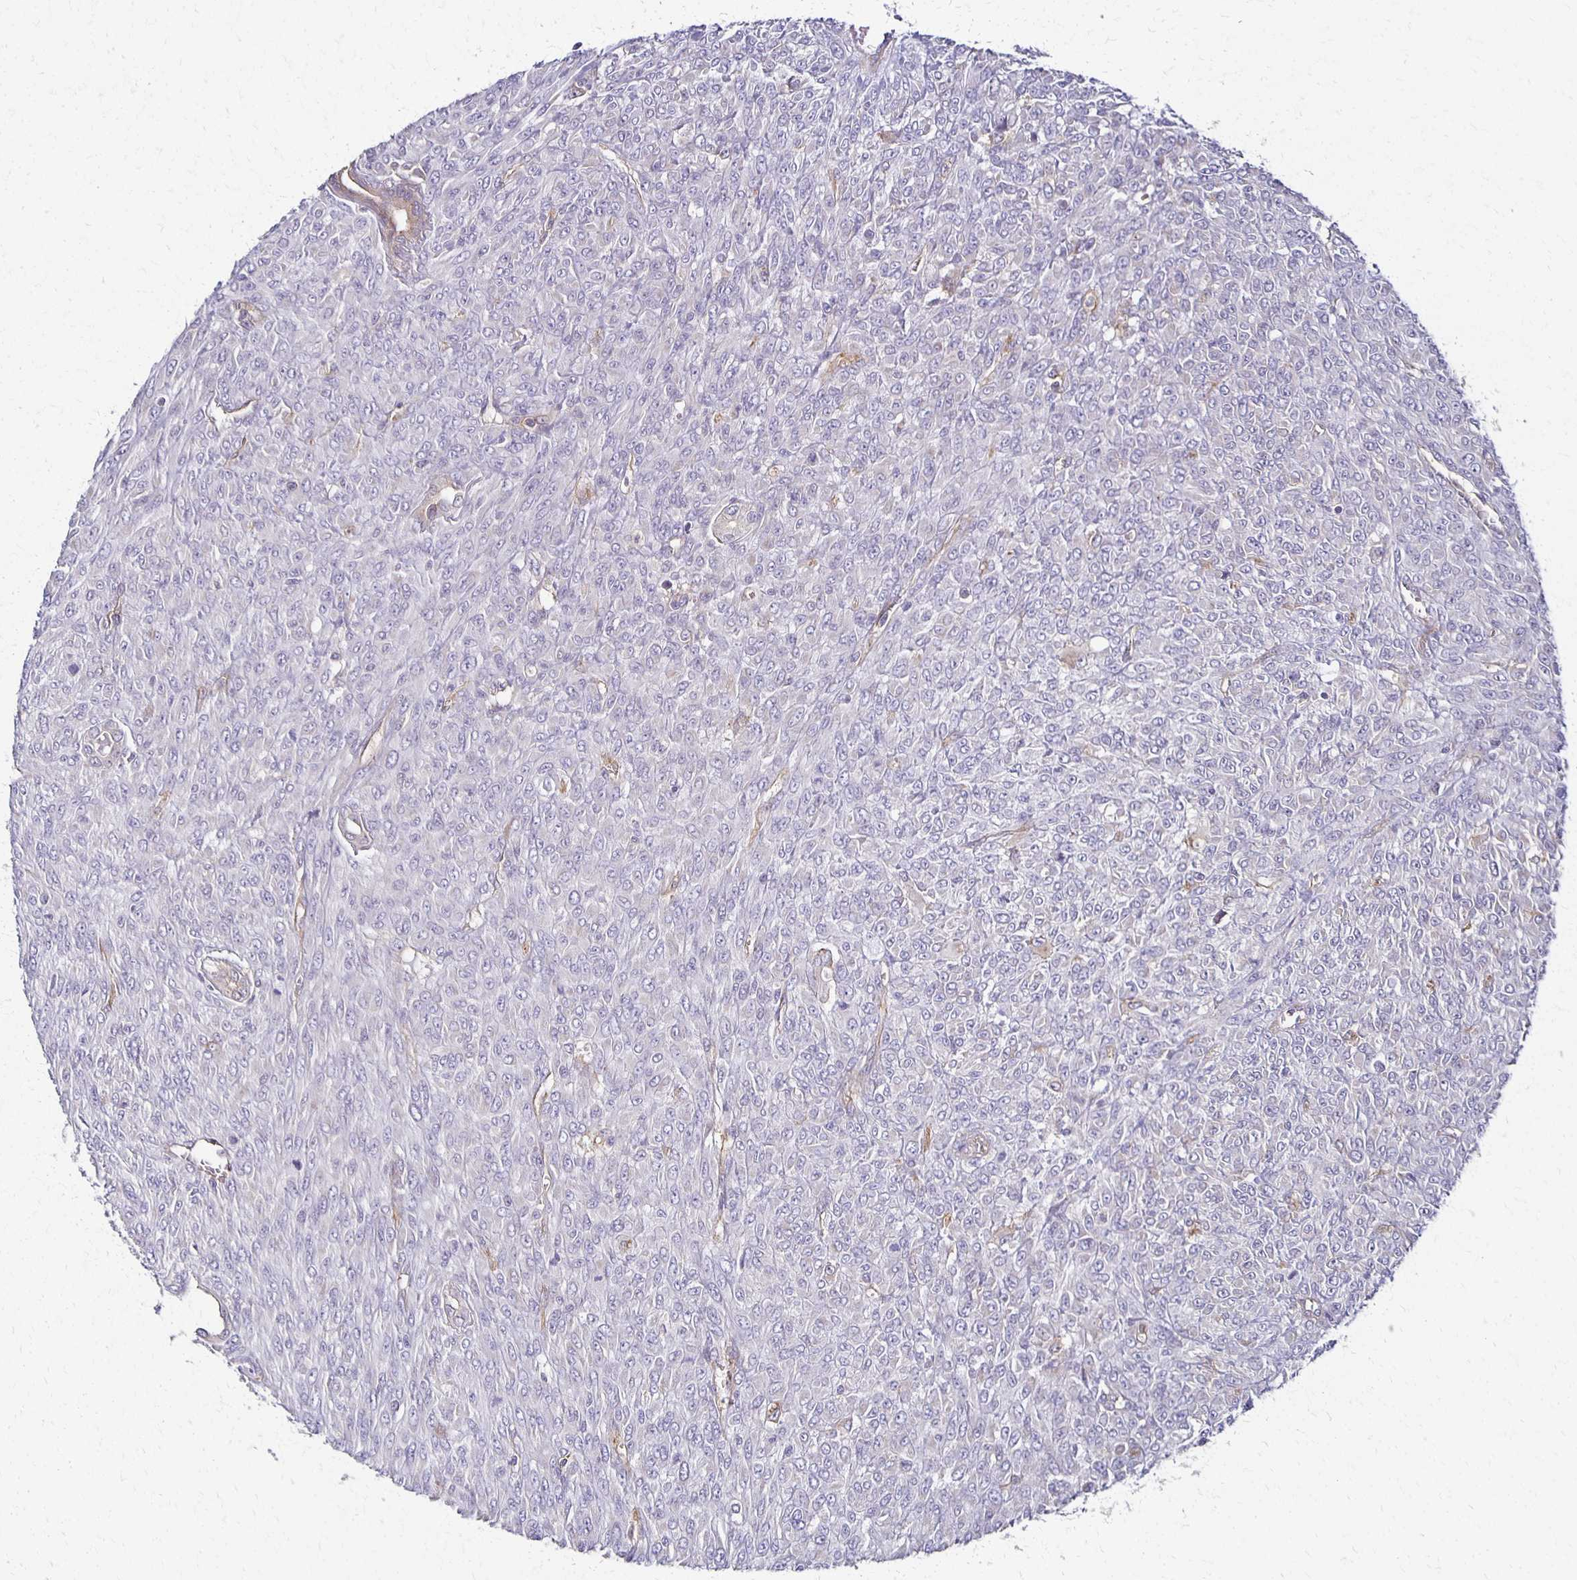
{"staining": {"intensity": "negative", "quantity": "none", "location": "none"}, "tissue": "renal cancer", "cell_type": "Tumor cells", "image_type": "cancer", "snomed": [{"axis": "morphology", "description": "Adenocarcinoma, NOS"}, {"axis": "topography", "description": "Kidney"}], "caption": "DAB immunohistochemical staining of human adenocarcinoma (renal) demonstrates no significant positivity in tumor cells.", "gene": "GPX4", "patient": {"sex": "male", "age": 58}}